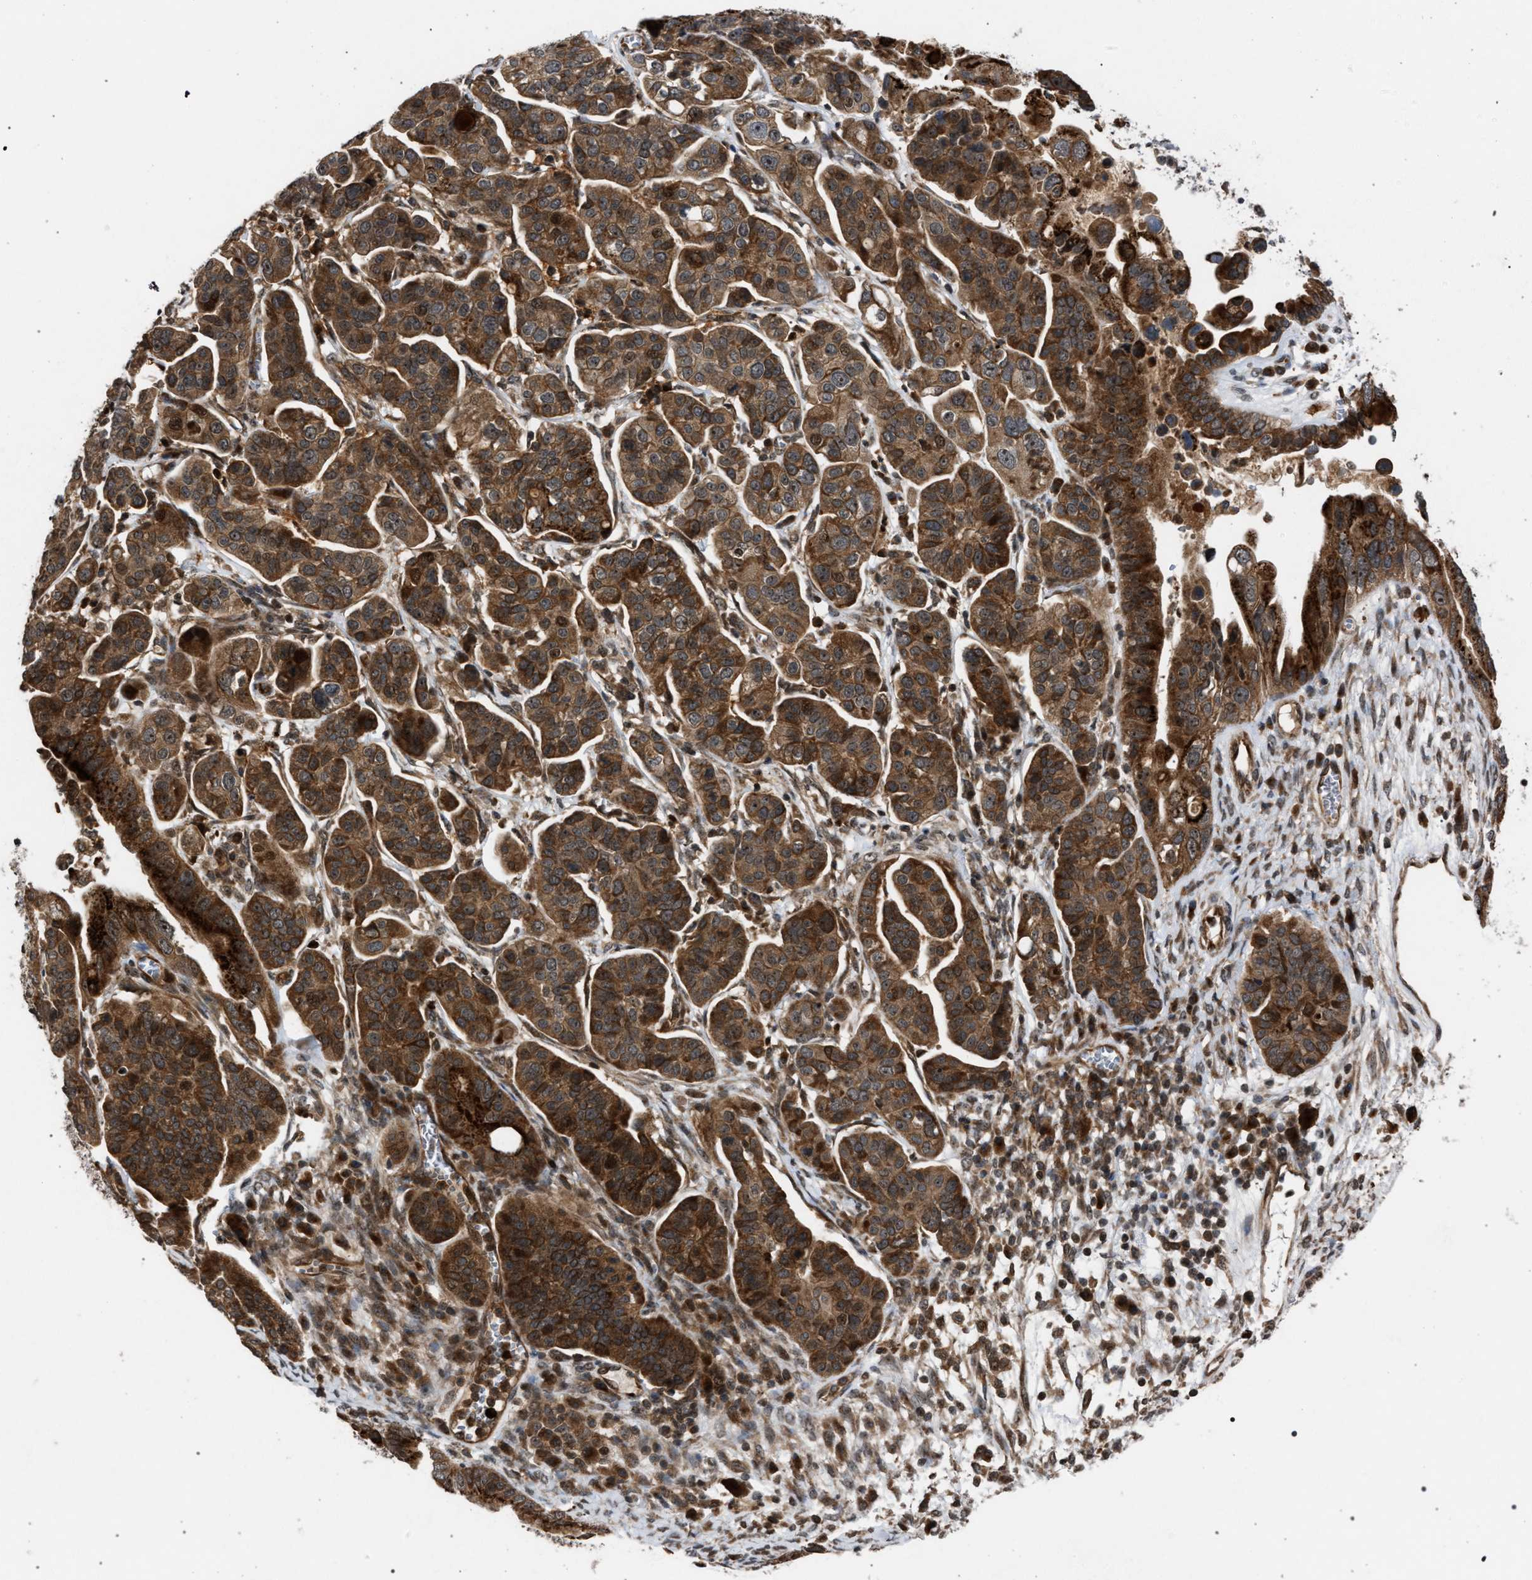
{"staining": {"intensity": "strong", "quantity": ">75%", "location": "cytoplasmic/membranous"}, "tissue": "ovarian cancer", "cell_type": "Tumor cells", "image_type": "cancer", "snomed": [{"axis": "morphology", "description": "Cystadenocarcinoma, serous, NOS"}, {"axis": "topography", "description": "Ovary"}], "caption": "This is an image of immunohistochemistry staining of ovarian cancer (serous cystadenocarcinoma), which shows strong staining in the cytoplasmic/membranous of tumor cells.", "gene": "IRAK4", "patient": {"sex": "female", "age": 56}}